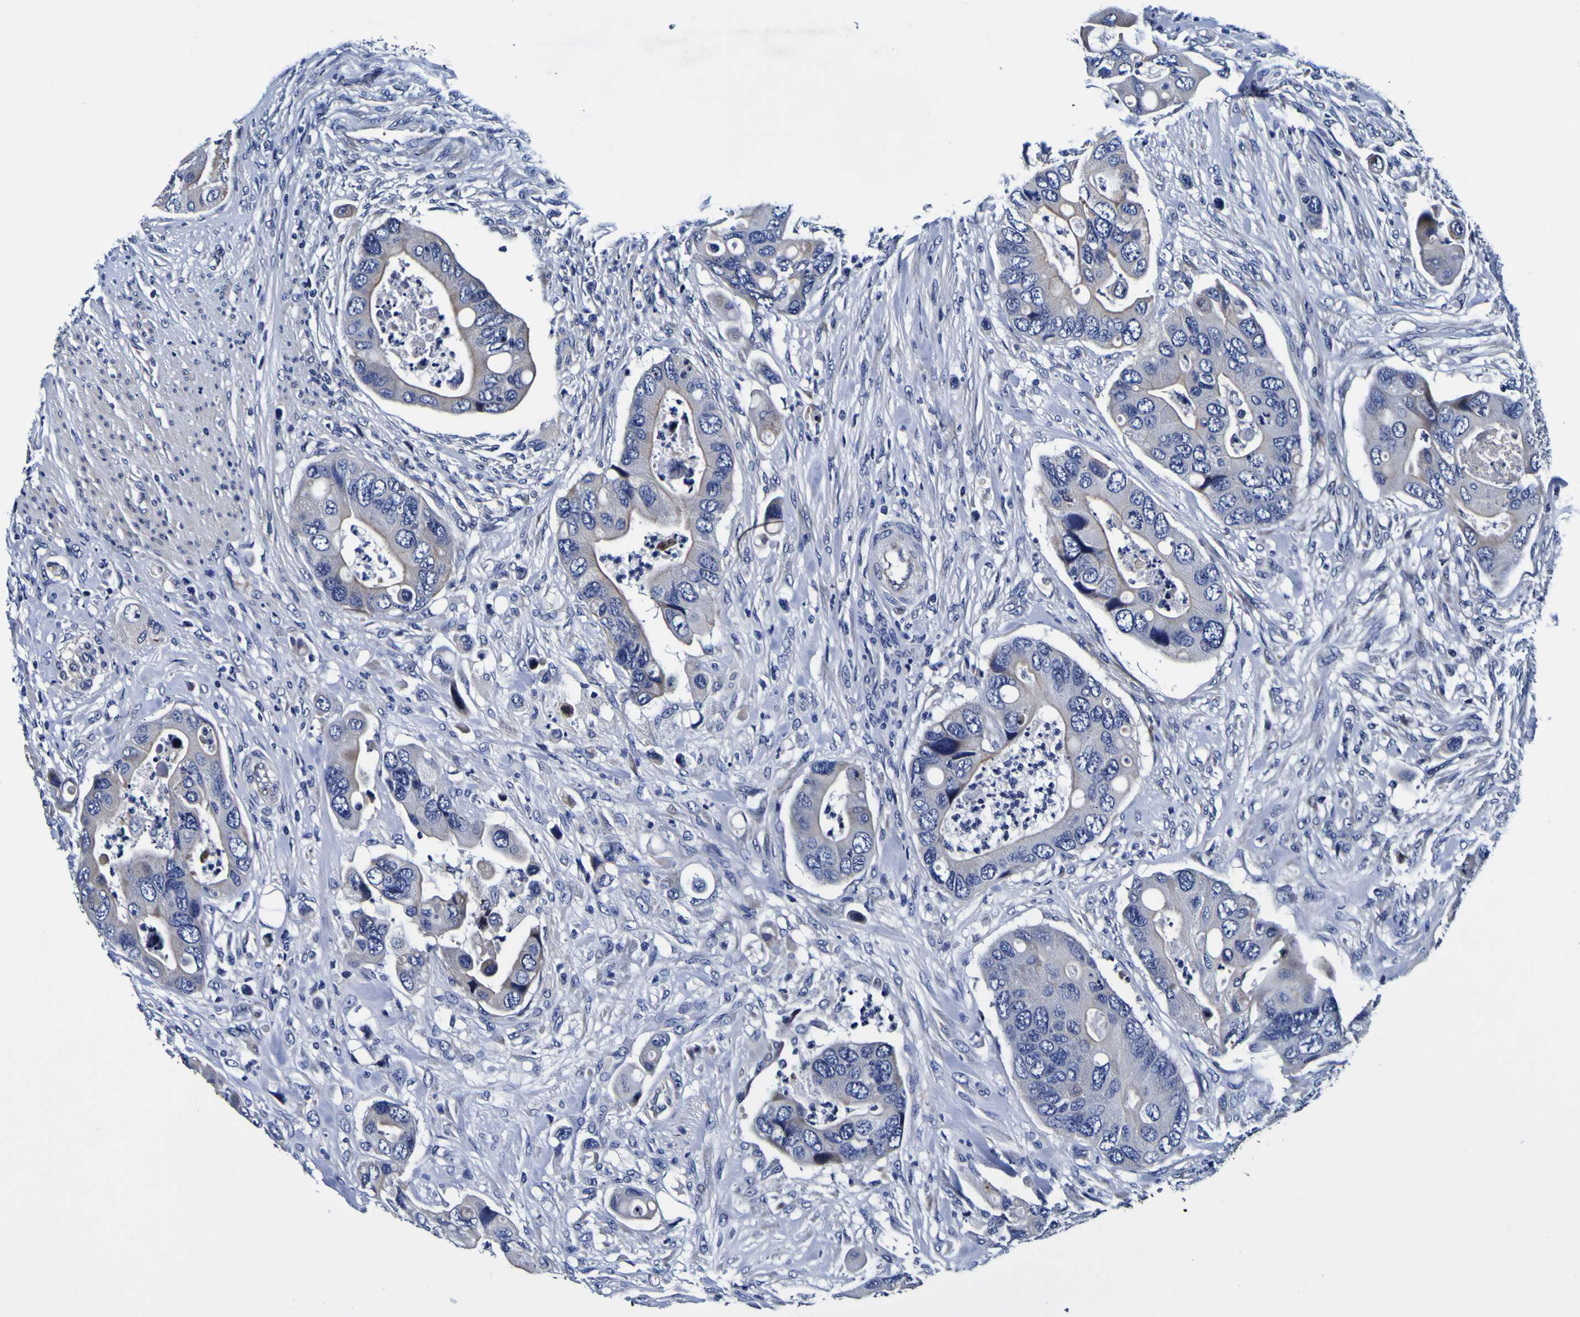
{"staining": {"intensity": "moderate", "quantity": "<25%", "location": "cytoplasmic/membranous"}, "tissue": "colorectal cancer", "cell_type": "Tumor cells", "image_type": "cancer", "snomed": [{"axis": "morphology", "description": "Adenocarcinoma, NOS"}, {"axis": "topography", "description": "Rectum"}], "caption": "Human colorectal cancer stained with a brown dye exhibits moderate cytoplasmic/membranous positive expression in about <25% of tumor cells.", "gene": "PDLIM4", "patient": {"sex": "female", "age": 57}}